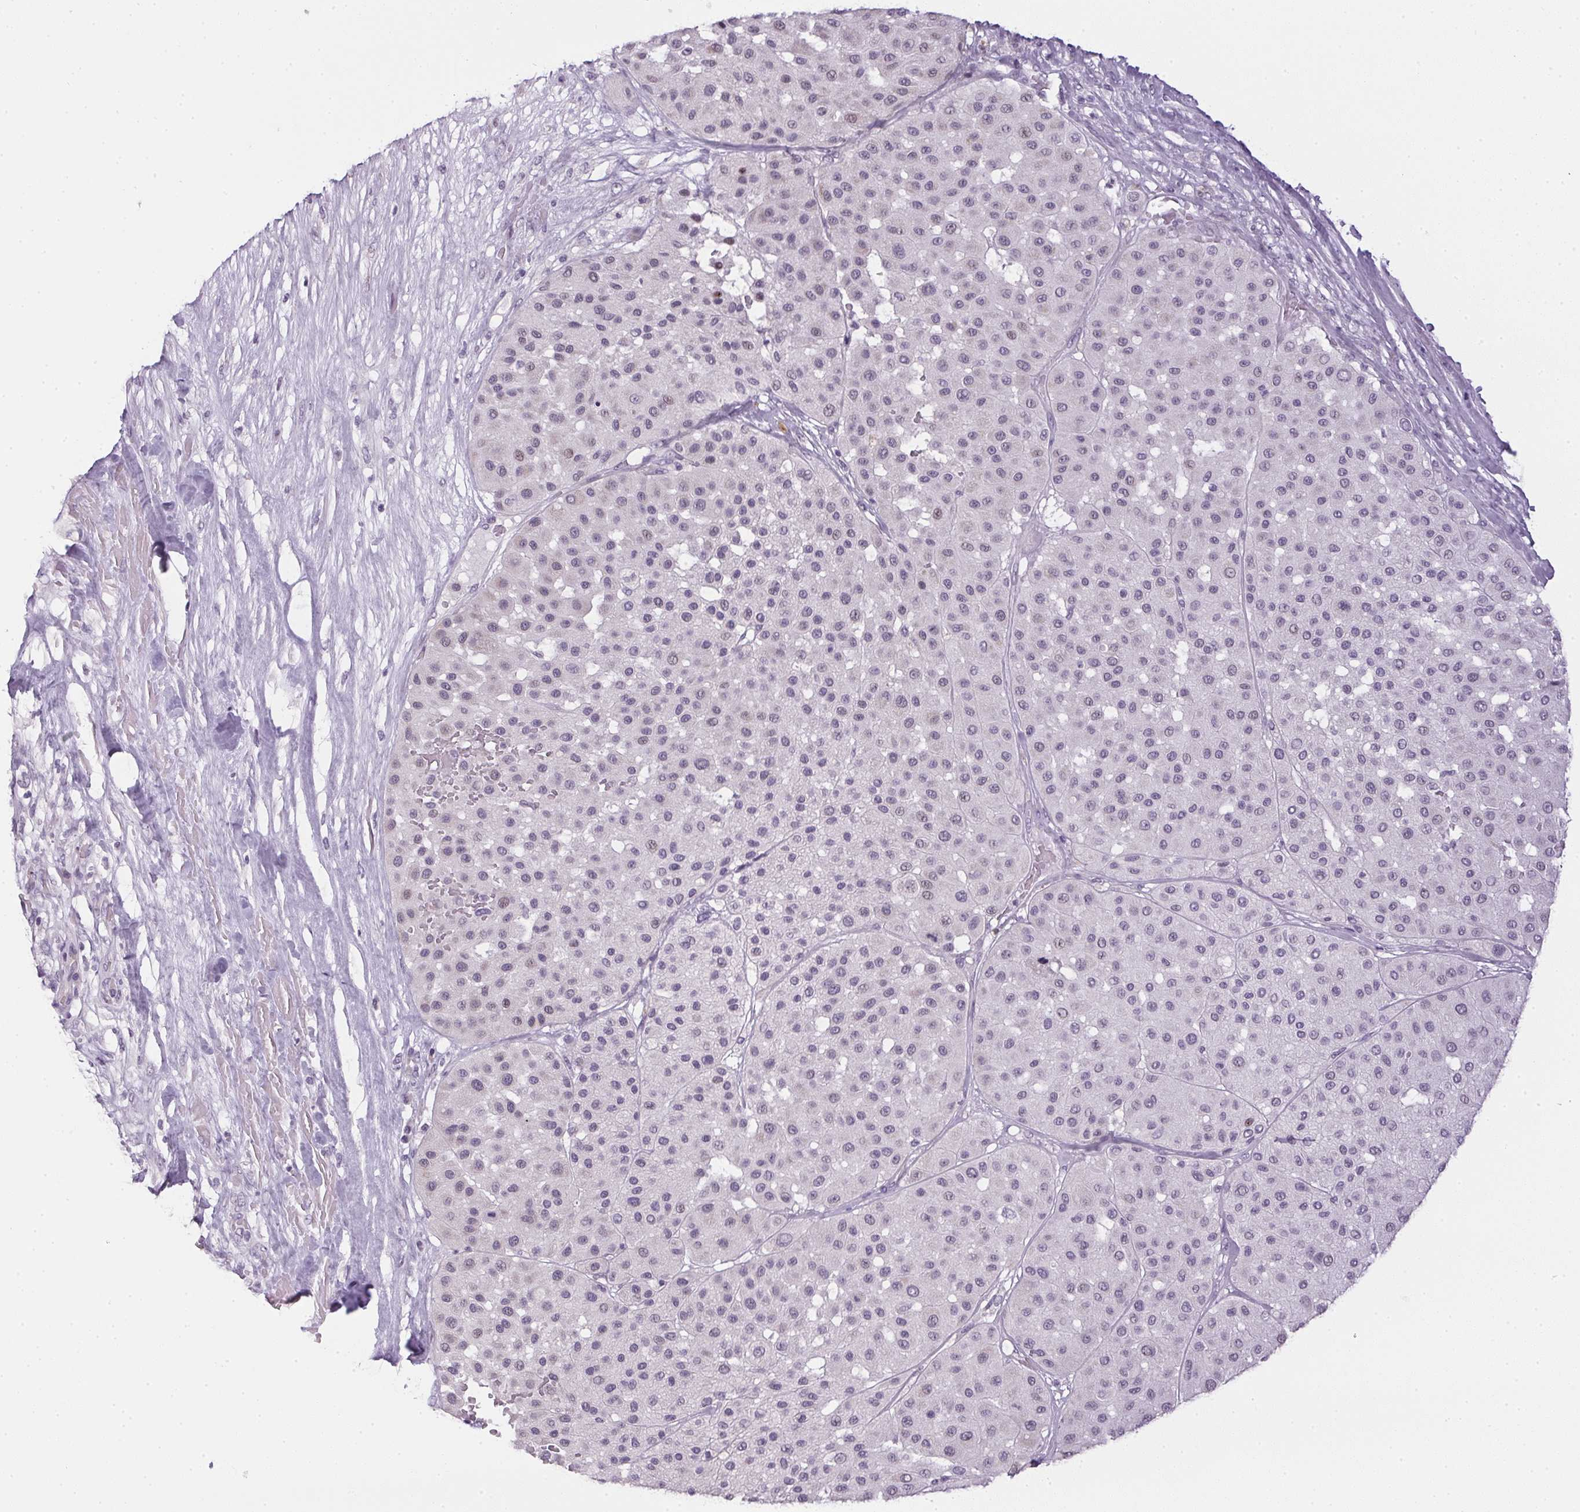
{"staining": {"intensity": "negative", "quantity": "none", "location": "none"}, "tissue": "melanoma", "cell_type": "Tumor cells", "image_type": "cancer", "snomed": [{"axis": "morphology", "description": "Malignant melanoma, Metastatic site"}, {"axis": "topography", "description": "Smooth muscle"}], "caption": "Immunohistochemistry of melanoma exhibits no staining in tumor cells.", "gene": "GSDMC", "patient": {"sex": "male", "age": 41}}